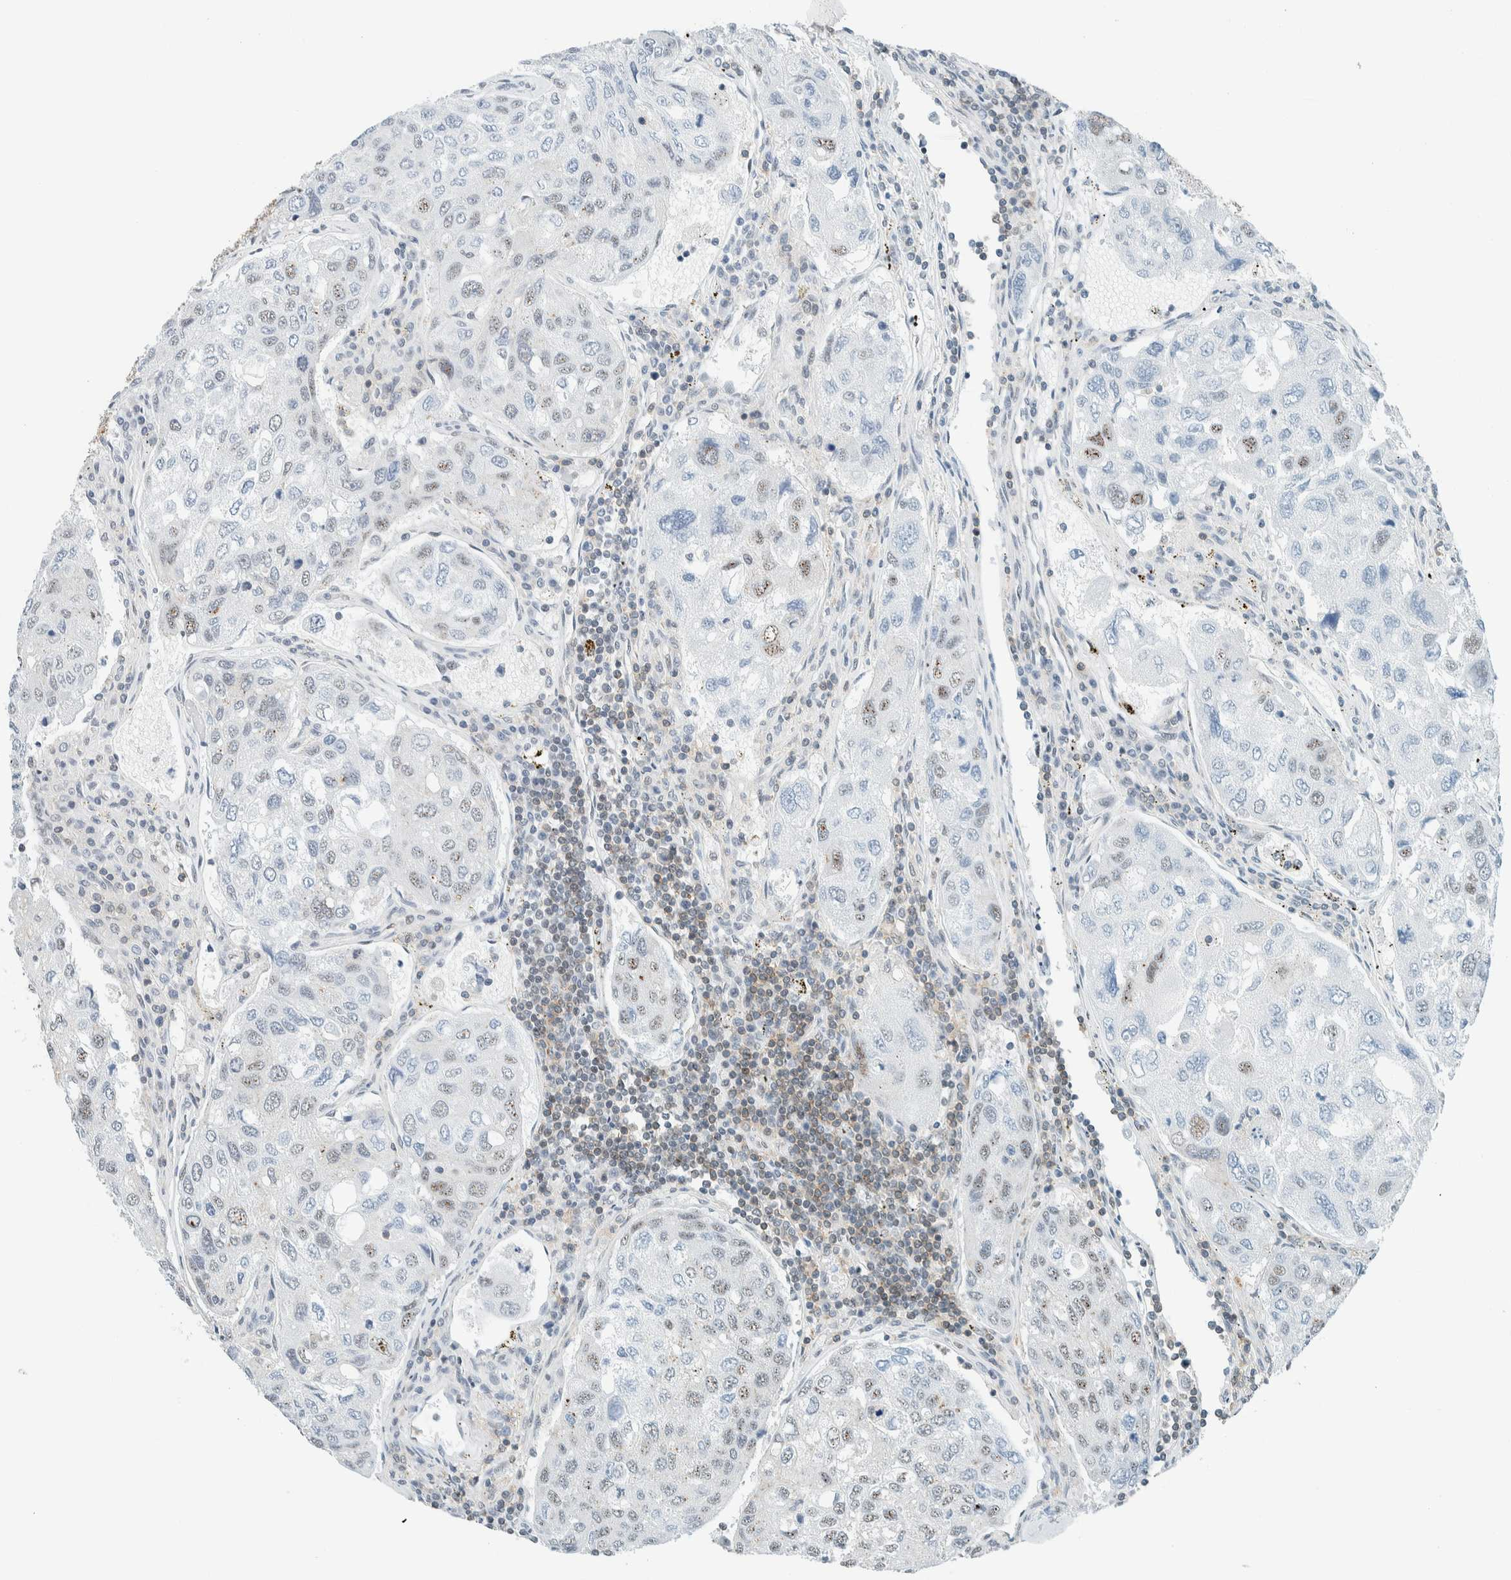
{"staining": {"intensity": "weak", "quantity": "<25%", "location": "nuclear"}, "tissue": "urothelial cancer", "cell_type": "Tumor cells", "image_type": "cancer", "snomed": [{"axis": "morphology", "description": "Urothelial carcinoma, High grade"}, {"axis": "topography", "description": "Lymph node"}, {"axis": "topography", "description": "Urinary bladder"}], "caption": "Tumor cells show no significant staining in urothelial cancer. The staining was performed using DAB (3,3'-diaminobenzidine) to visualize the protein expression in brown, while the nuclei were stained in blue with hematoxylin (Magnification: 20x).", "gene": "CYSRT1", "patient": {"sex": "male", "age": 51}}